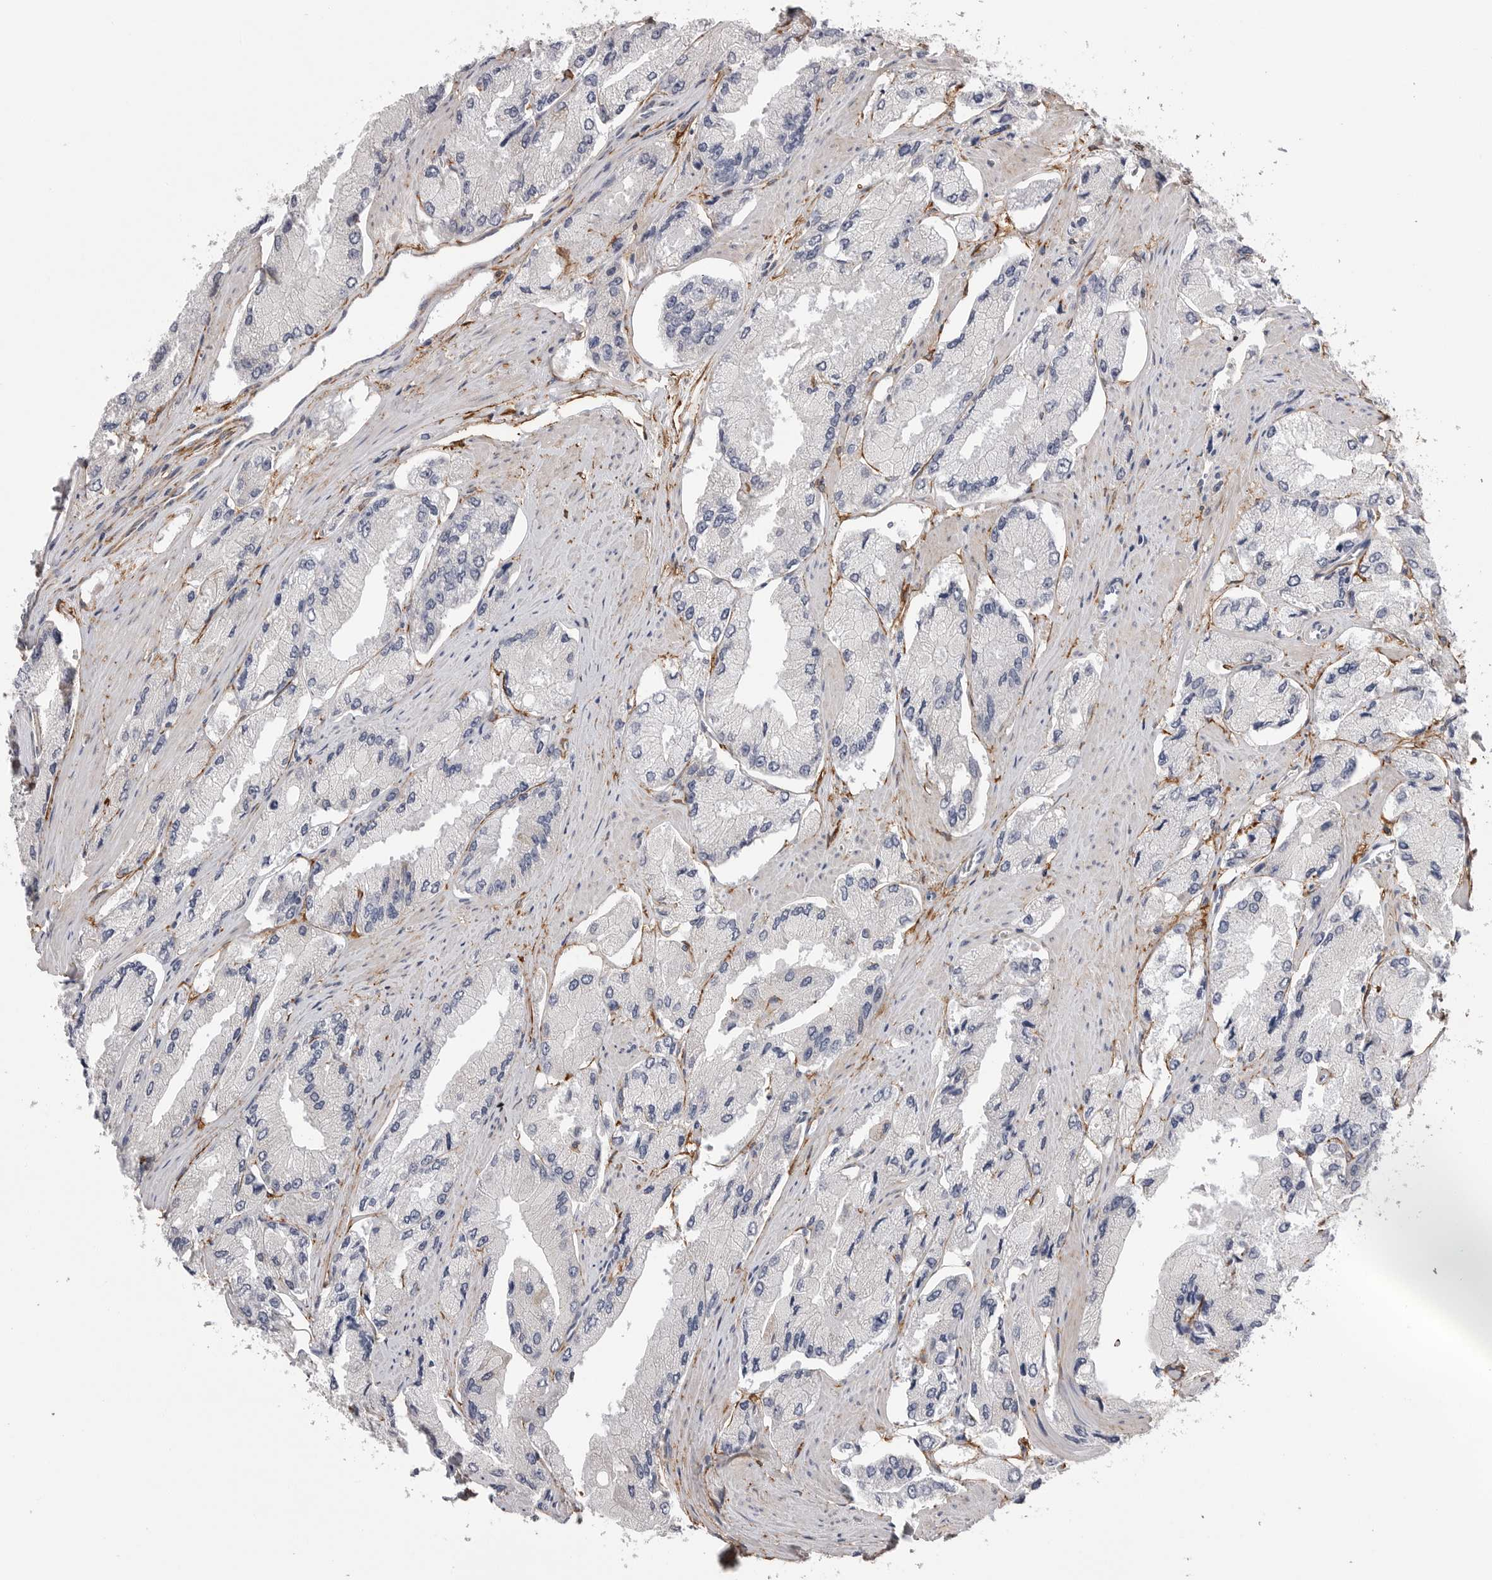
{"staining": {"intensity": "negative", "quantity": "none", "location": "none"}, "tissue": "prostate cancer", "cell_type": "Tumor cells", "image_type": "cancer", "snomed": [{"axis": "morphology", "description": "Adenocarcinoma, High grade"}, {"axis": "topography", "description": "Prostate"}], "caption": "A high-resolution image shows immunohistochemistry staining of prostate cancer, which reveals no significant staining in tumor cells. (DAB immunohistochemistry (IHC) with hematoxylin counter stain).", "gene": "AKAP12", "patient": {"sex": "male", "age": 58}}